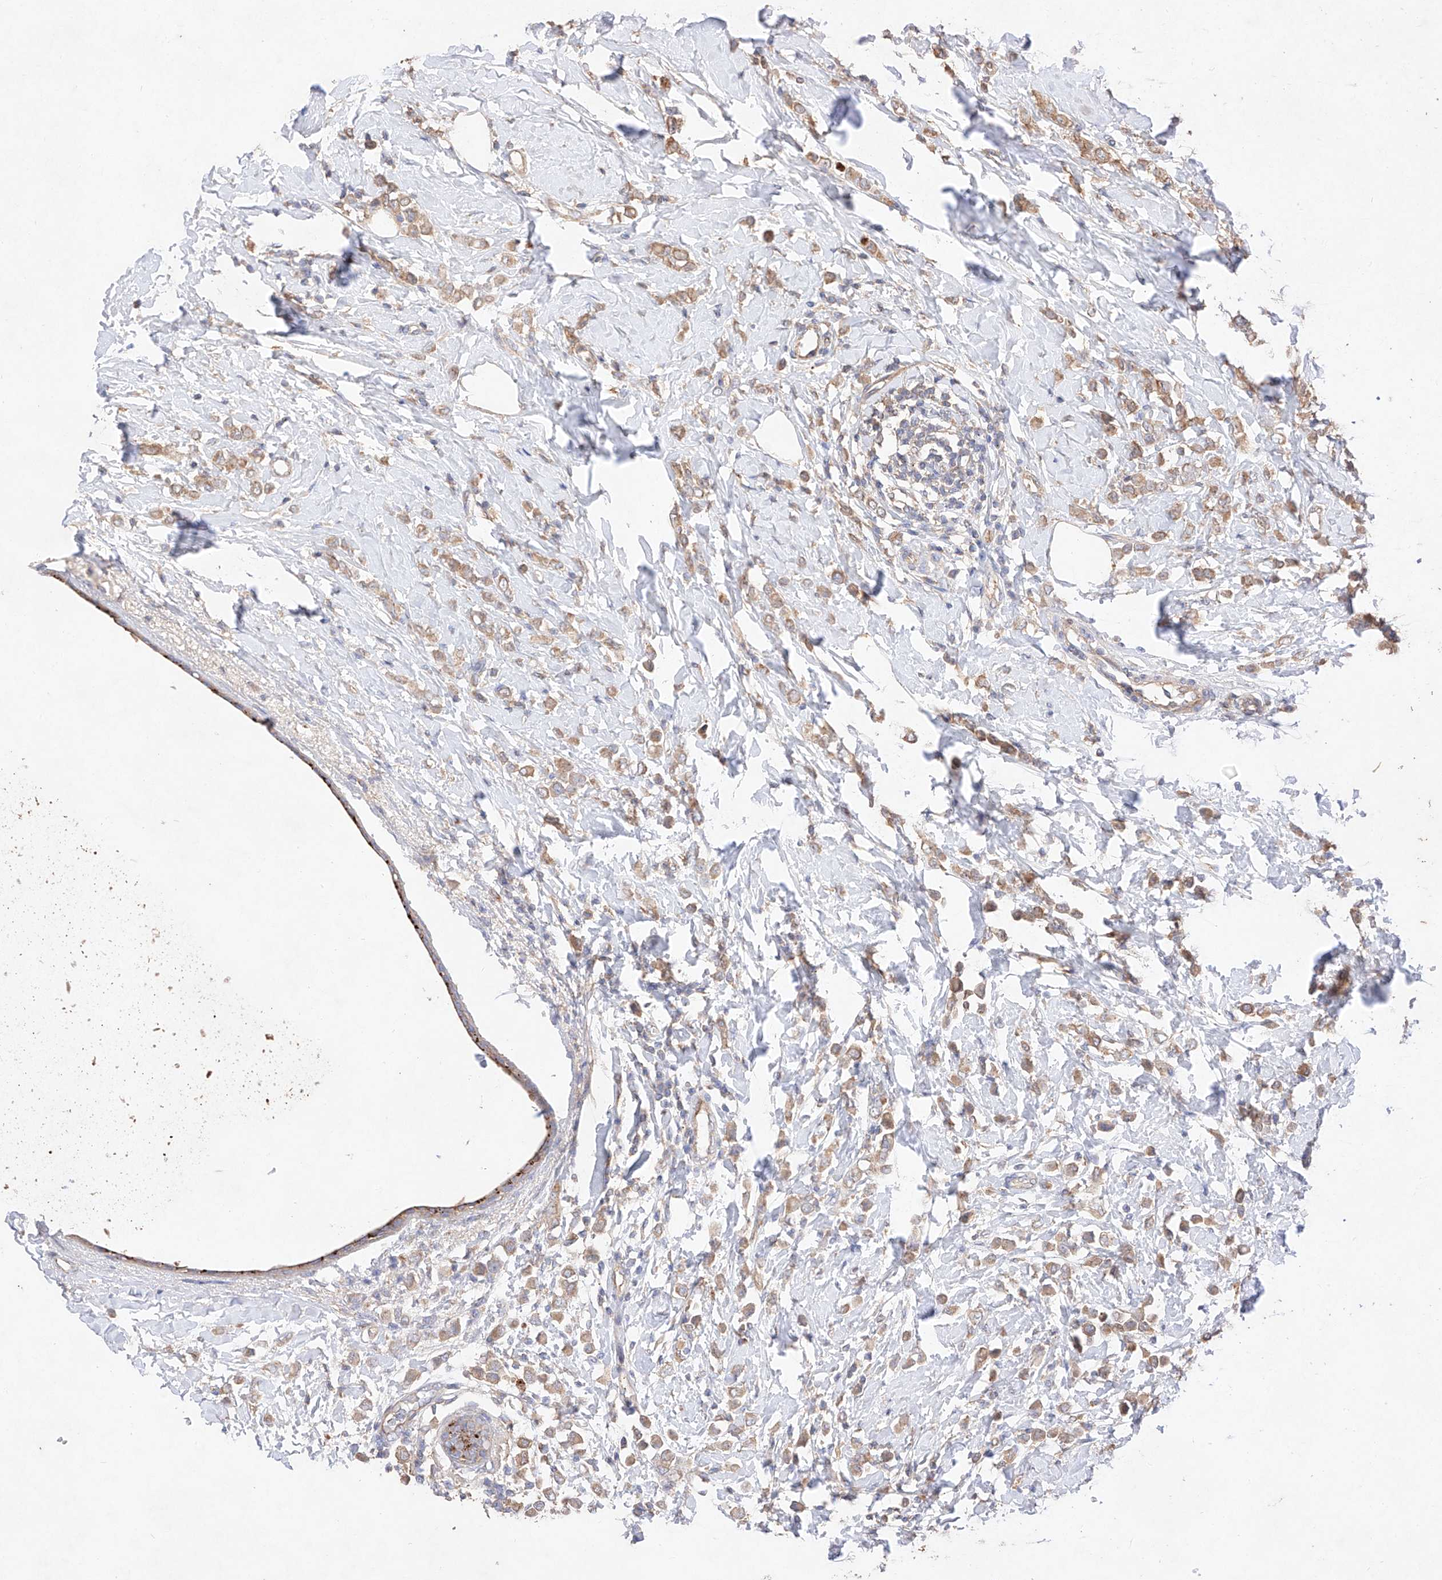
{"staining": {"intensity": "moderate", "quantity": ">75%", "location": "cytoplasmic/membranous"}, "tissue": "breast cancer", "cell_type": "Tumor cells", "image_type": "cancer", "snomed": [{"axis": "morphology", "description": "Lobular carcinoma"}, {"axis": "topography", "description": "Breast"}], "caption": "A brown stain shows moderate cytoplasmic/membranous expression of a protein in human breast cancer tumor cells.", "gene": "C6orf62", "patient": {"sex": "female", "age": 47}}